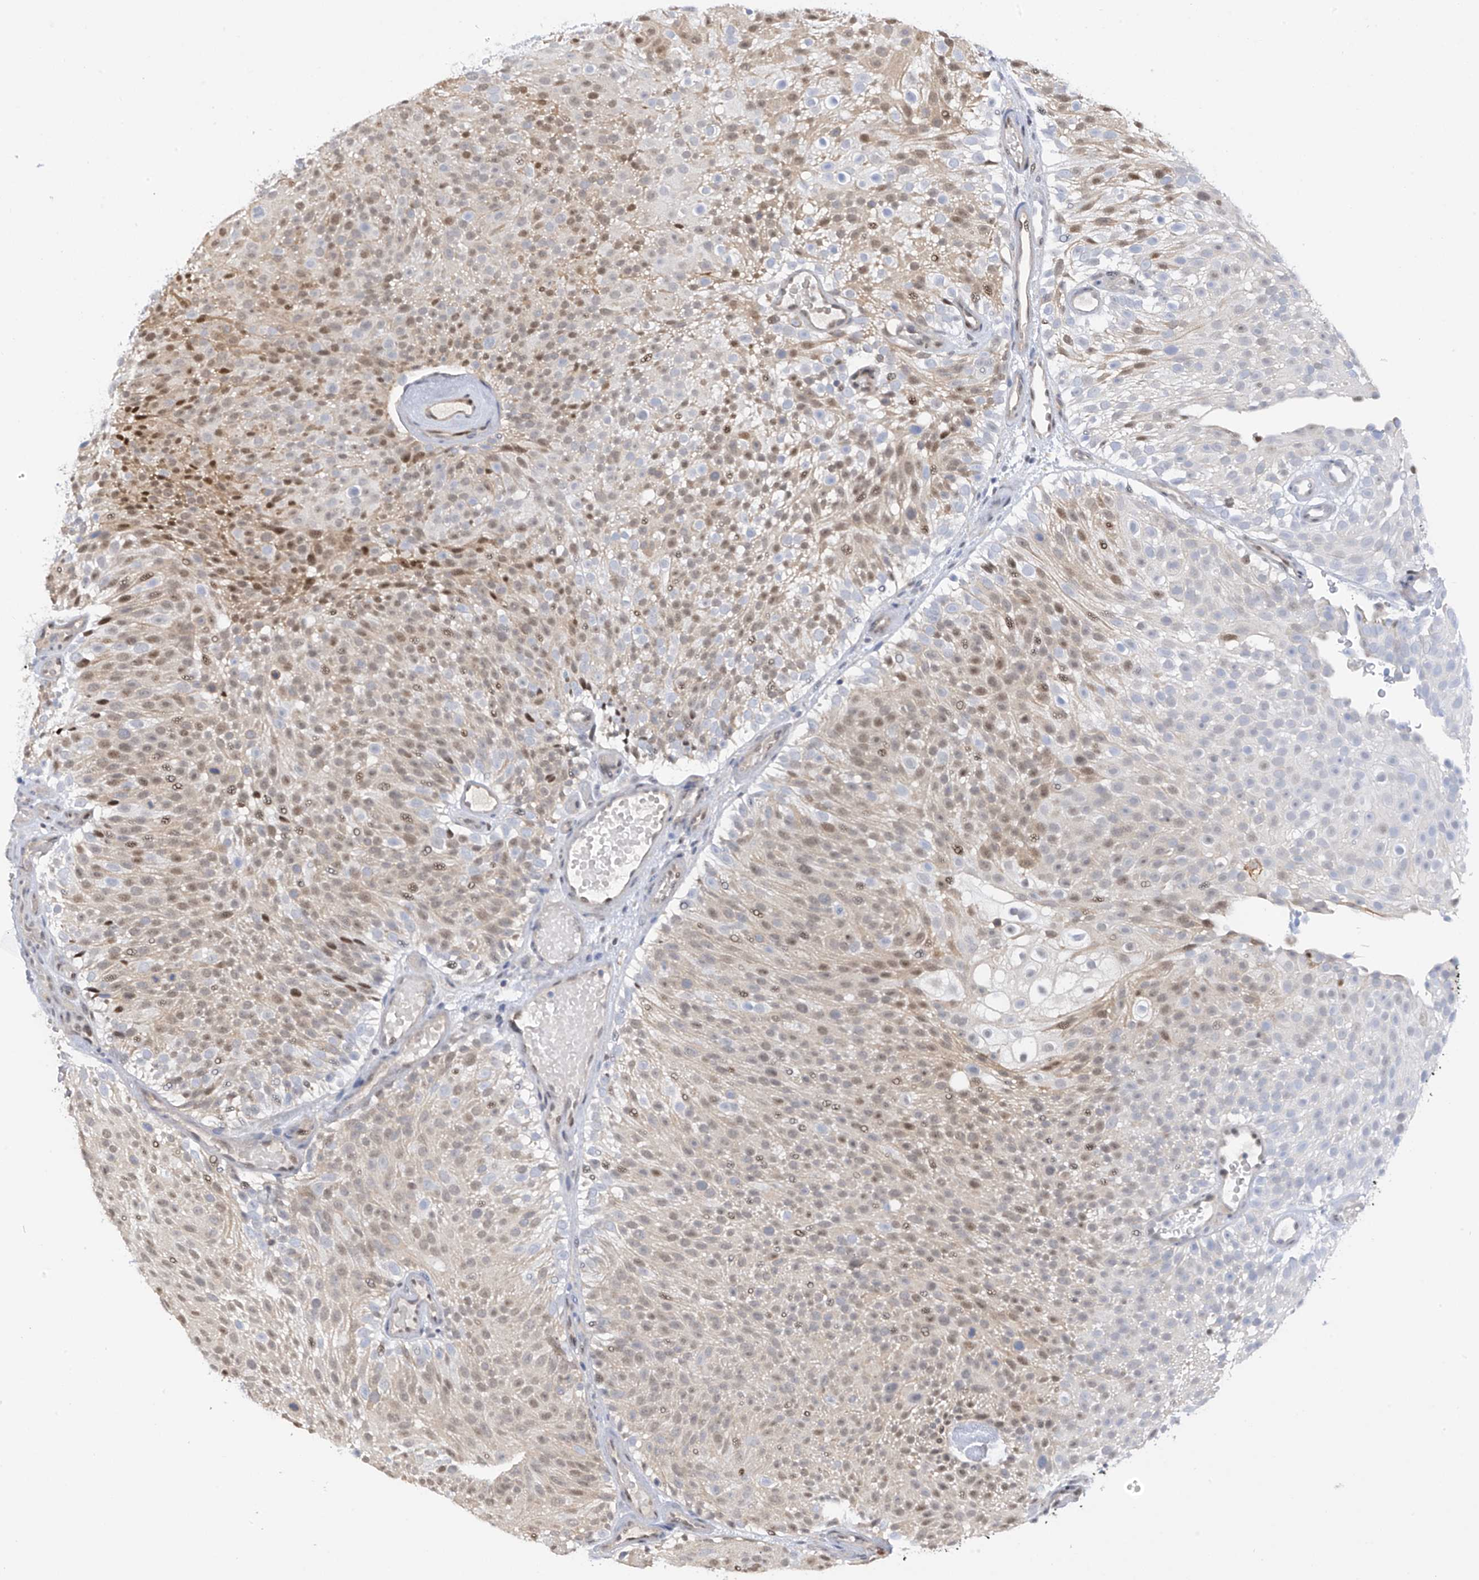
{"staining": {"intensity": "weak", "quantity": "25%-75%", "location": "nuclear"}, "tissue": "urothelial cancer", "cell_type": "Tumor cells", "image_type": "cancer", "snomed": [{"axis": "morphology", "description": "Urothelial carcinoma, Low grade"}, {"axis": "topography", "description": "Urinary bladder"}], "caption": "Immunohistochemical staining of human urothelial cancer reveals low levels of weak nuclear staining in approximately 25%-75% of tumor cells.", "gene": "PMM1", "patient": {"sex": "male", "age": 78}}